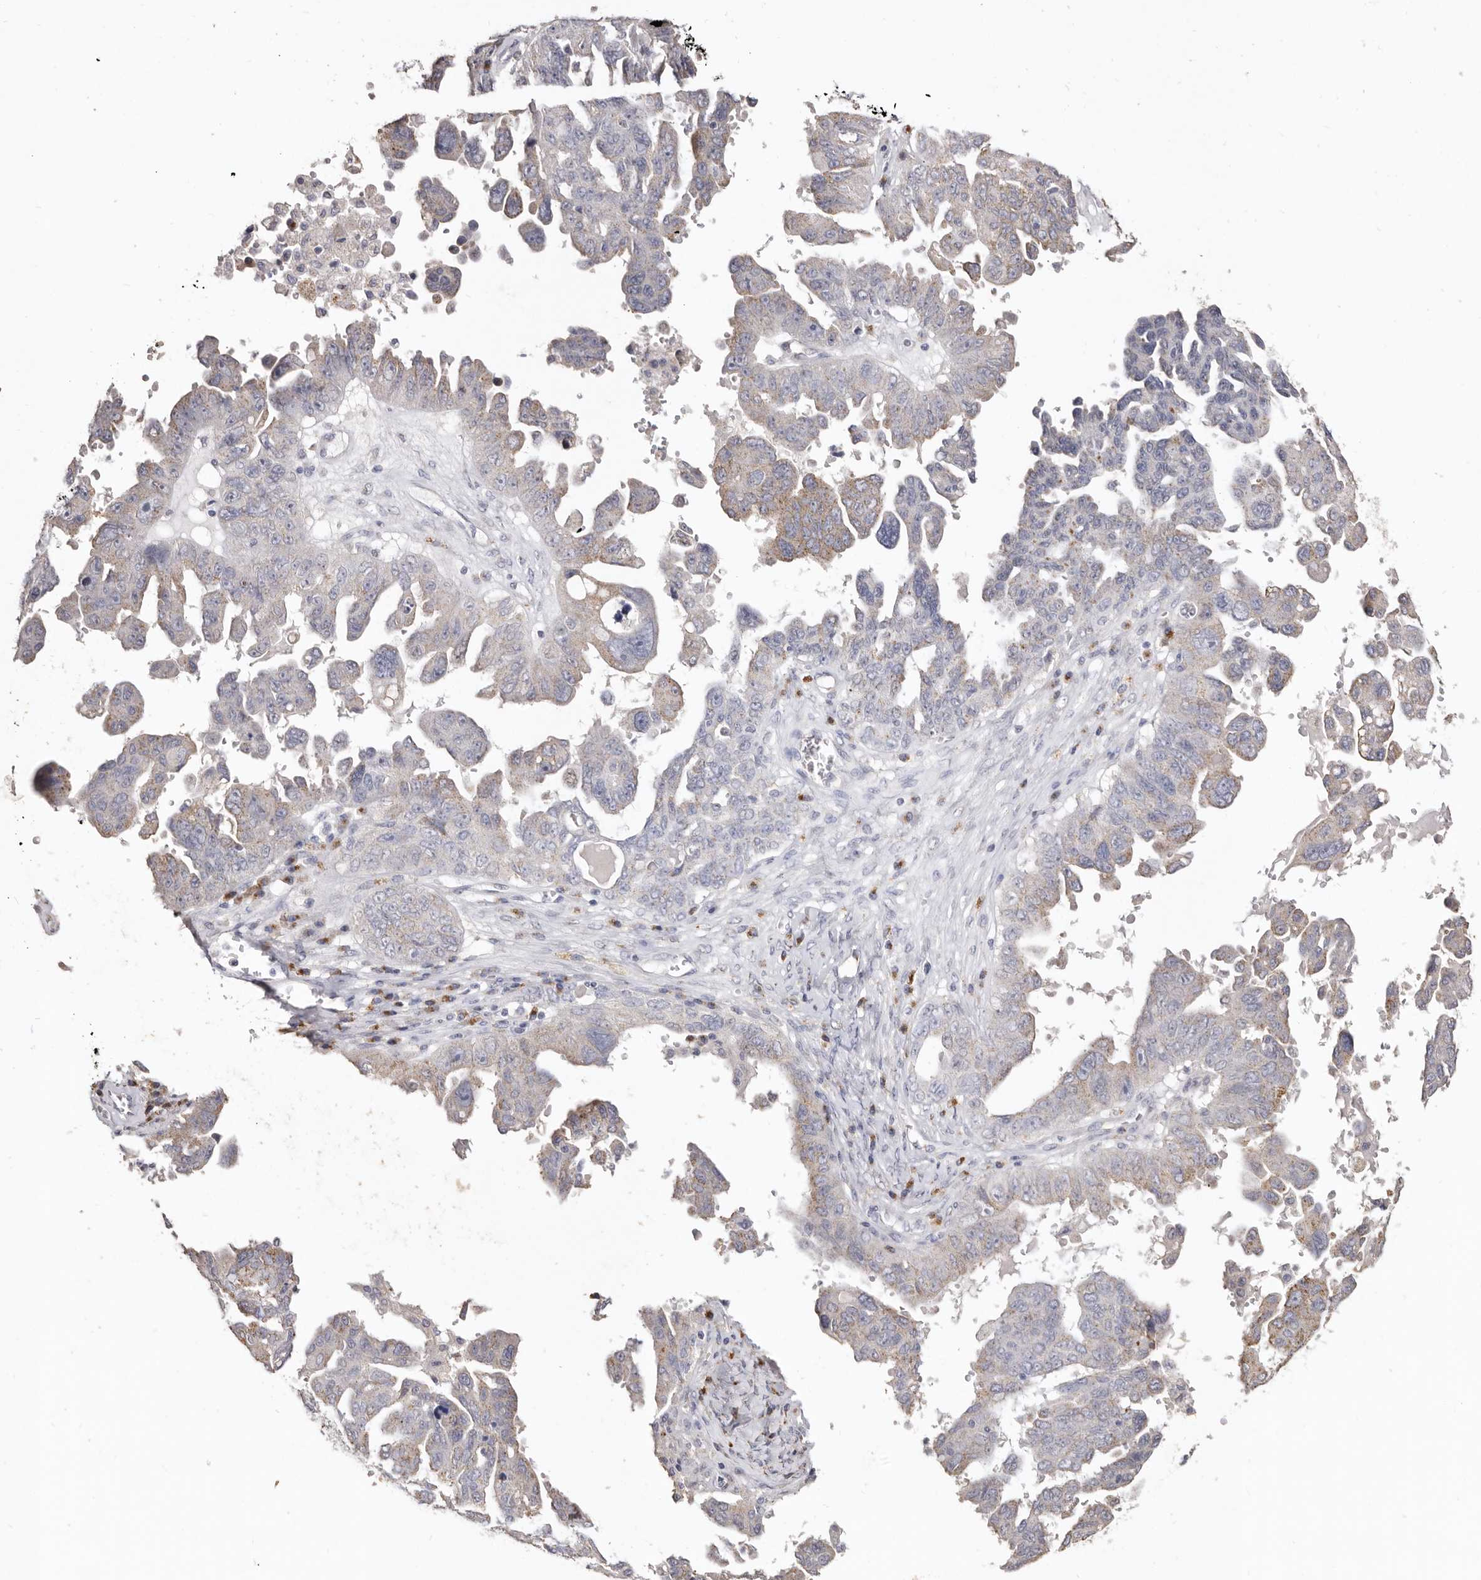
{"staining": {"intensity": "weak", "quantity": "<25%", "location": "cytoplasmic/membranous"}, "tissue": "ovarian cancer", "cell_type": "Tumor cells", "image_type": "cancer", "snomed": [{"axis": "morphology", "description": "Carcinoma, endometroid"}, {"axis": "topography", "description": "Ovary"}], "caption": "Immunohistochemistry histopathology image of neoplastic tissue: human ovarian endometroid carcinoma stained with DAB reveals no significant protein expression in tumor cells.", "gene": "LGALS7B", "patient": {"sex": "female", "age": 62}}